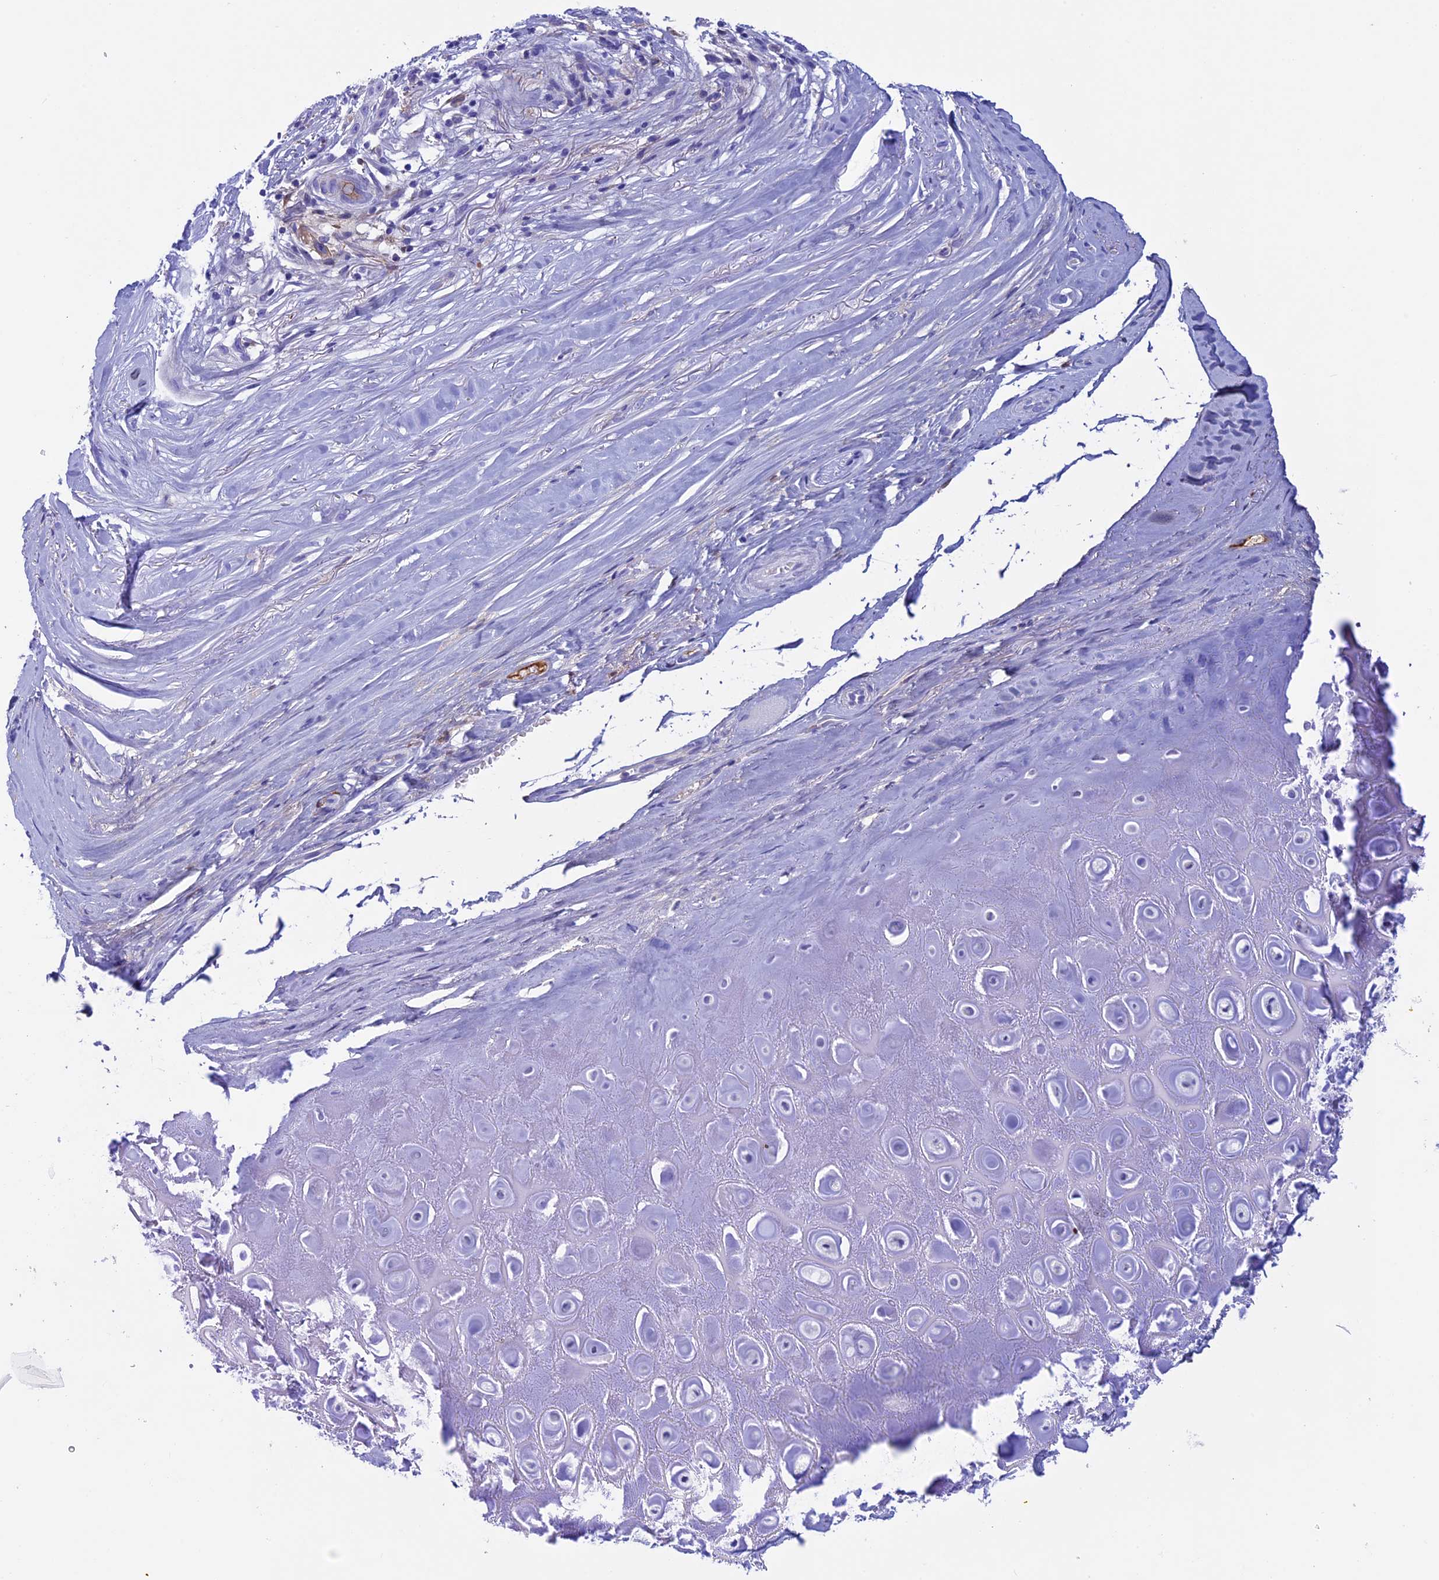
{"staining": {"intensity": "negative", "quantity": "none", "location": "none"}, "tissue": "adipose tissue", "cell_type": "Adipocytes", "image_type": "normal", "snomed": [{"axis": "morphology", "description": "Normal tissue, NOS"}, {"axis": "morphology", "description": "Basal cell carcinoma"}, {"axis": "topography", "description": "Skin"}], "caption": "Human adipose tissue stained for a protein using immunohistochemistry (IHC) shows no positivity in adipocytes.", "gene": "IGSF6", "patient": {"sex": "female", "age": 89}}